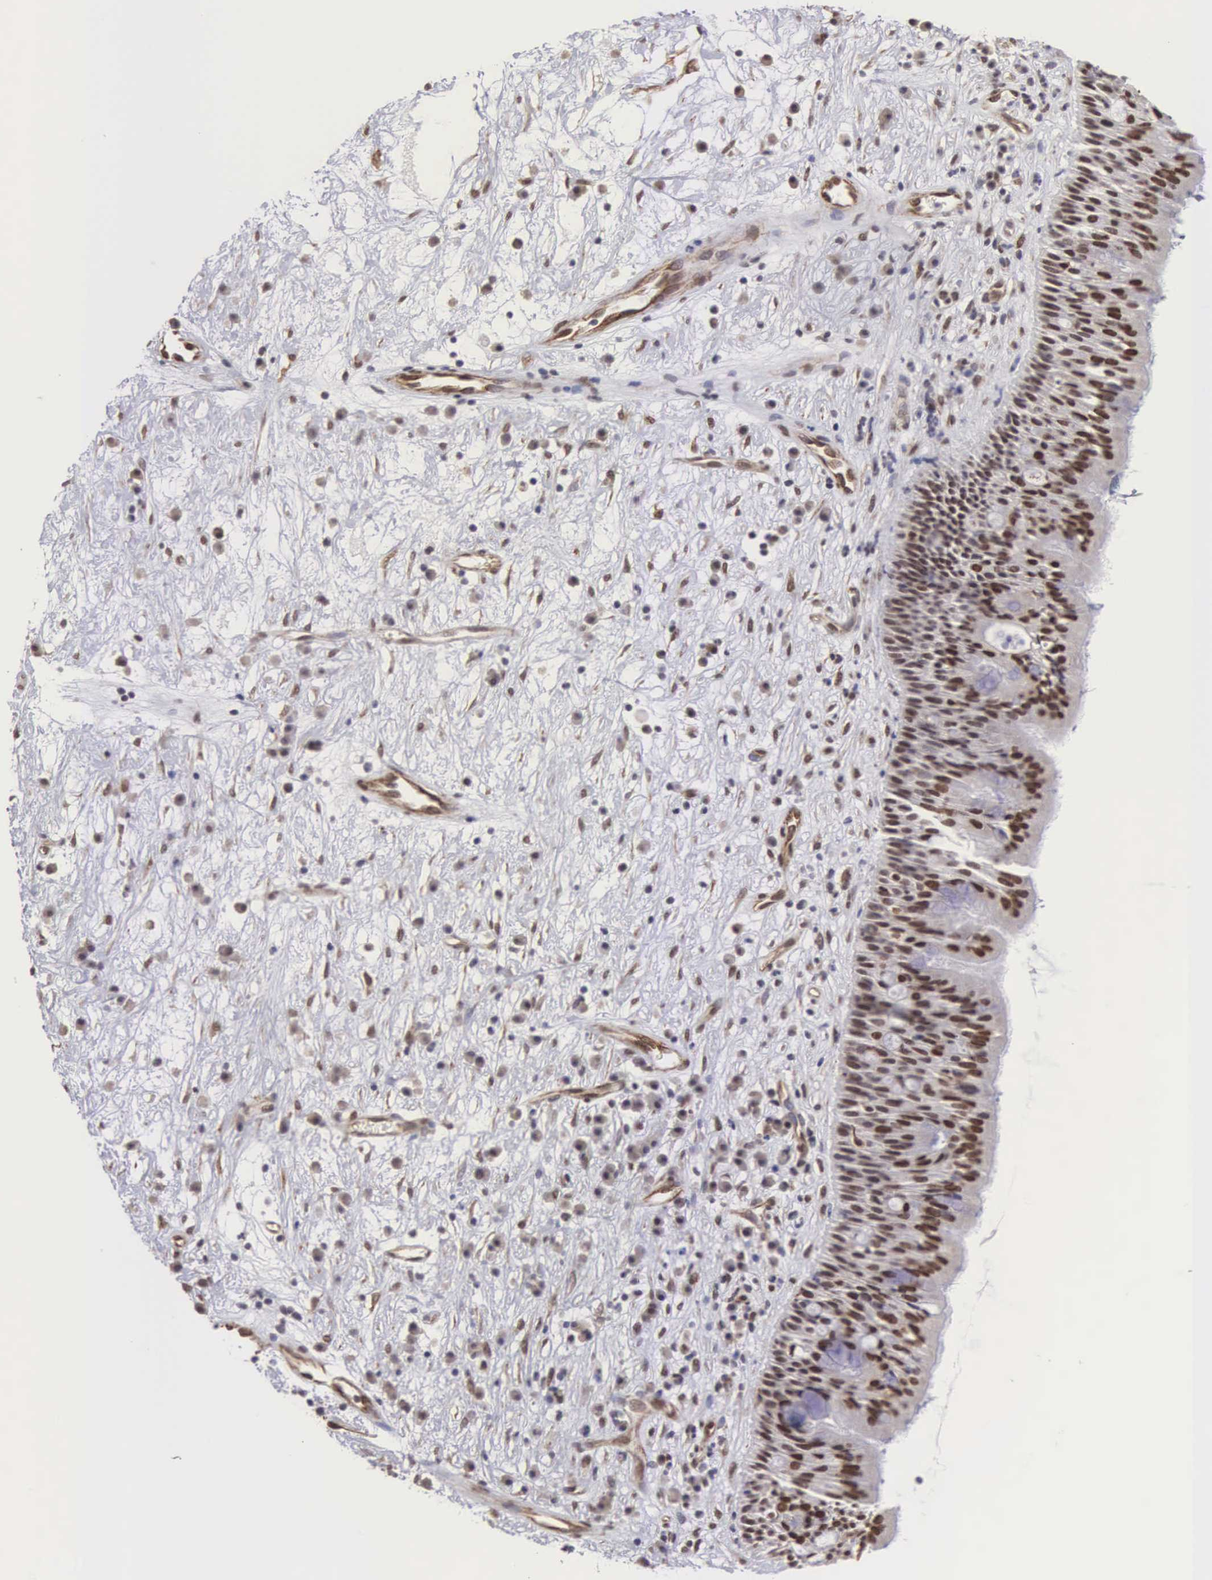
{"staining": {"intensity": "strong", "quantity": ">75%", "location": "nuclear"}, "tissue": "nasopharynx", "cell_type": "Respiratory epithelial cells", "image_type": "normal", "snomed": [{"axis": "morphology", "description": "Normal tissue, NOS"}, {"axis": "topography", "description": "Nasopharynx"}], "caption": "A brown stain highlights strong nuclear staining of a protein in respiratory epithelial cells of unremarkable human nasopharynx.", "gene": "MORC2", "patient": {"sex": "male", "age": 13}}